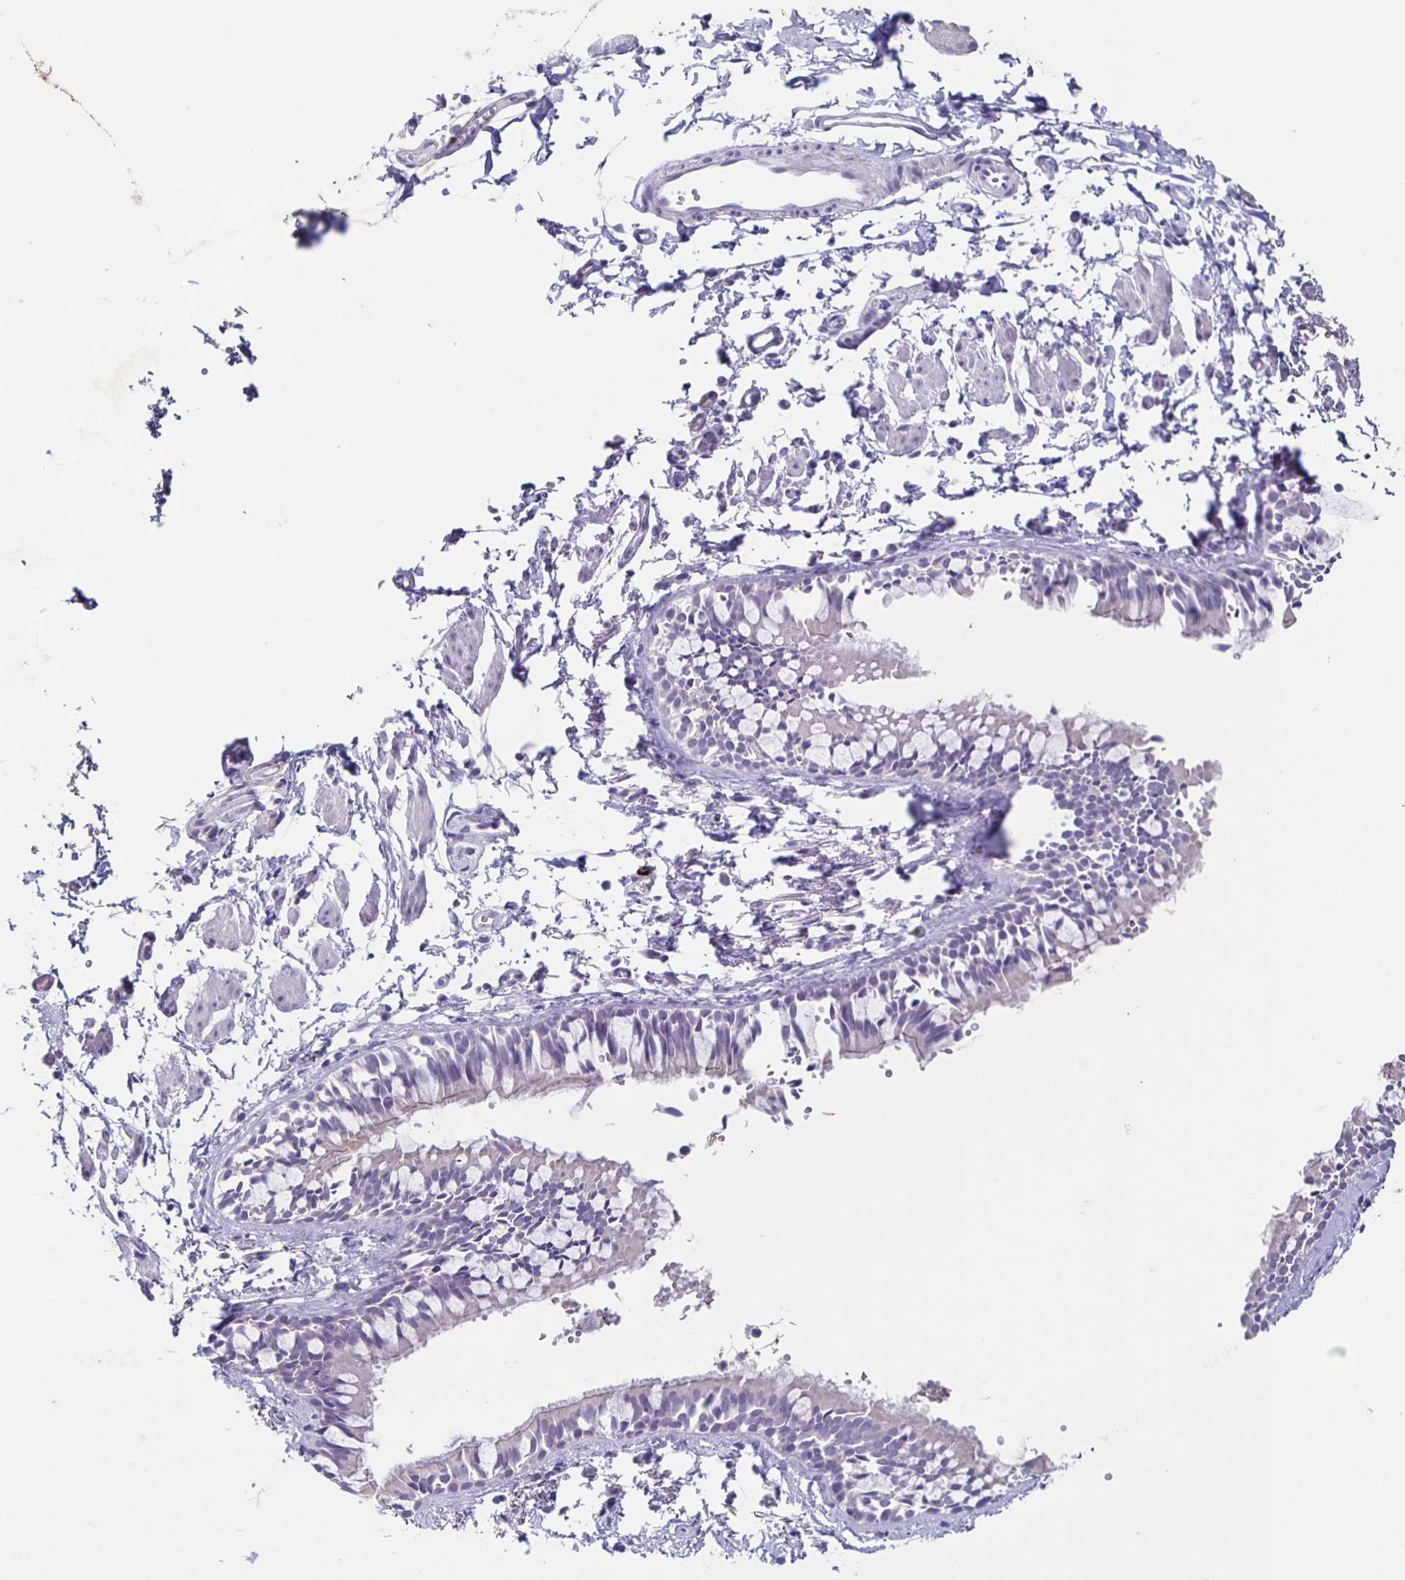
{"staining": {"intensity": "negative", "quantity": "none", "location": "none"}, "tissue": "bronchus", "cell_type": "Respiratory epithelial cells", "image_type": "normal", "snomed": [{"axis": "morphology", "description": "Normal tissue, NOS"}, {"axis": "topography", "description": "Bronchus"}], "caption": "Immunohistochemistry (IHC) micrograph of normal human bronchus stained for a protein (brown), which exhibits no expression in respiratory epithelial cells.", "gene": "CARNS1", "patient": {"sex": "female", "age": 59}}